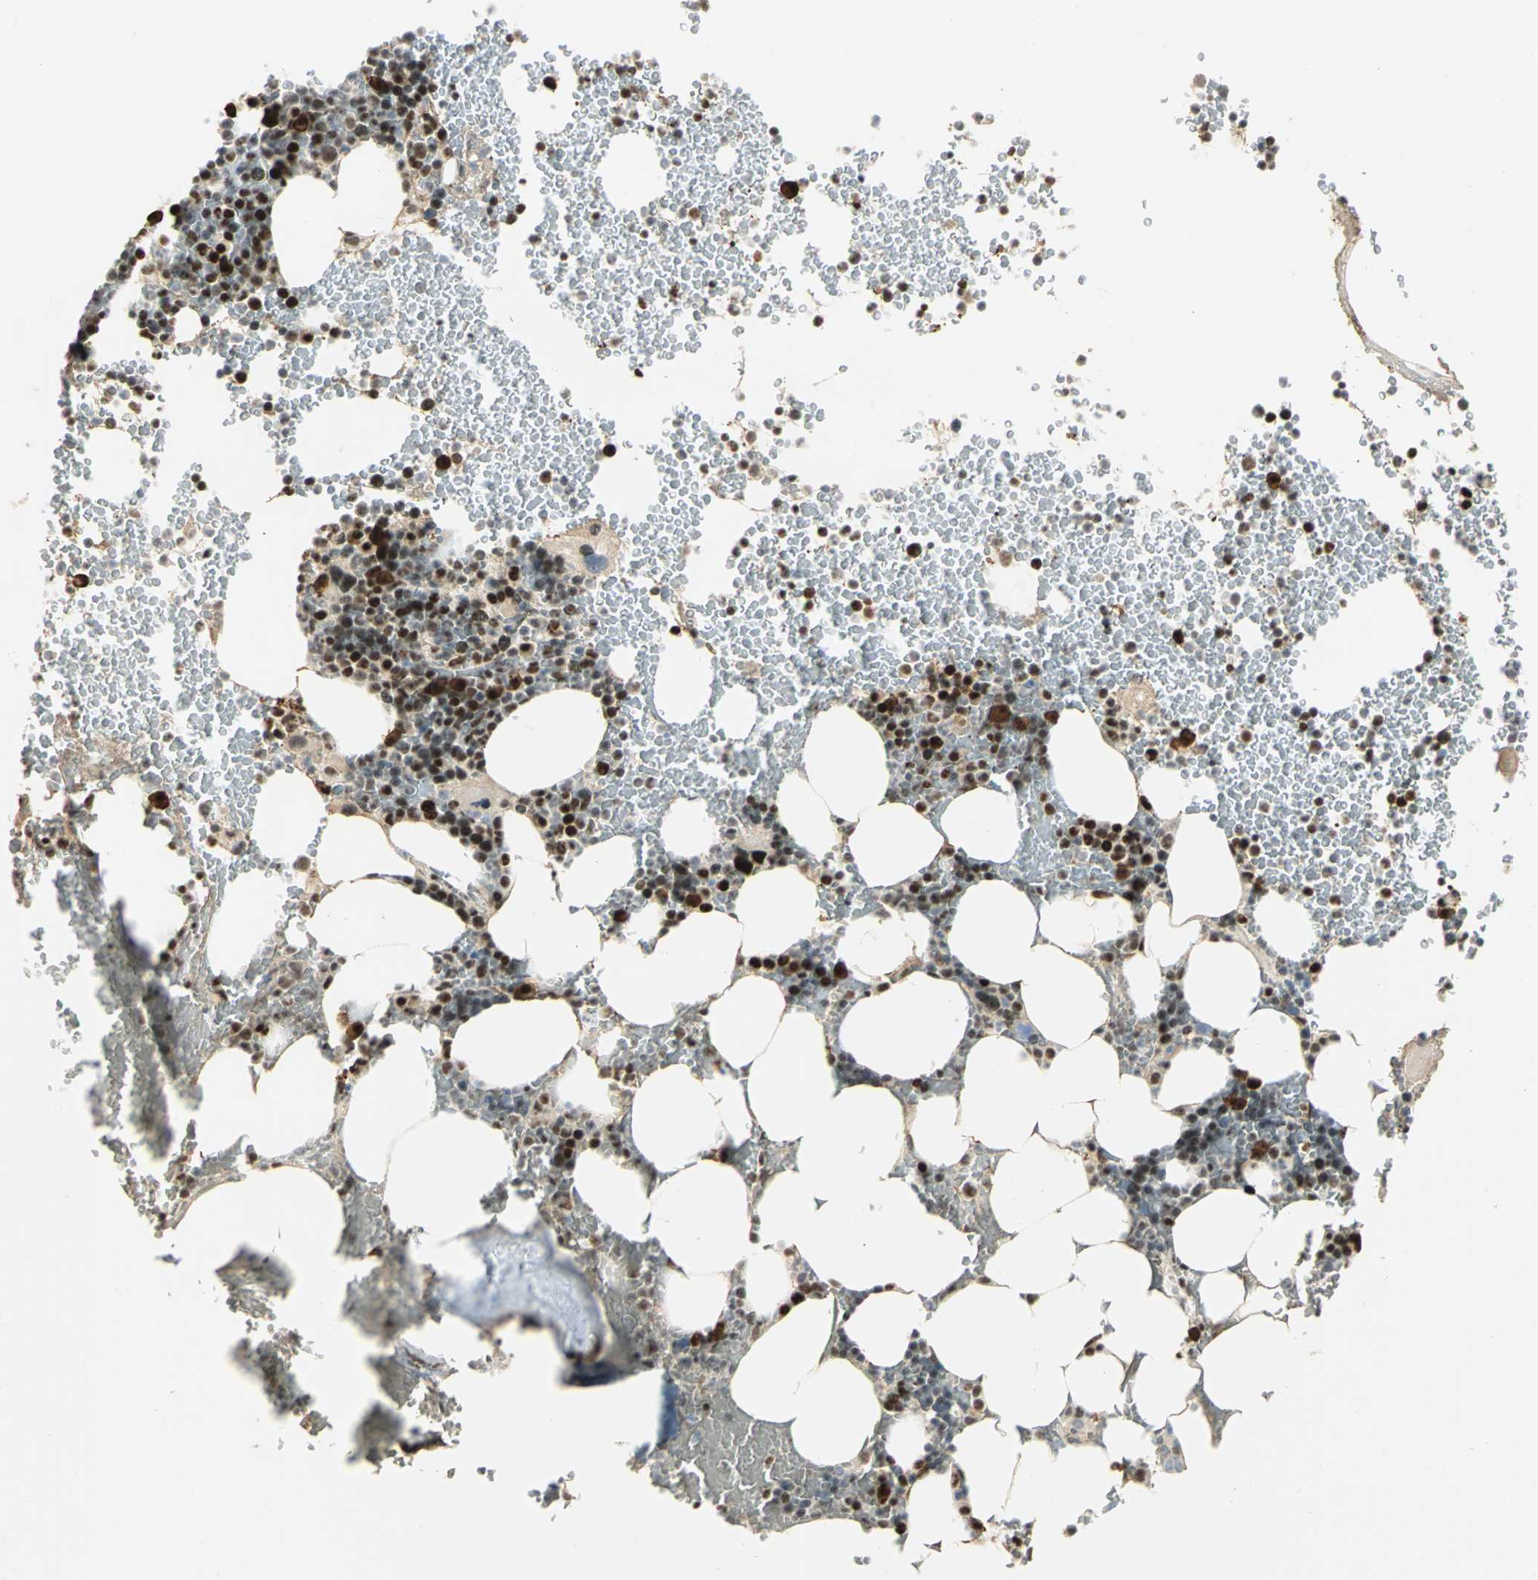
{"staining": {"intensity": "strong", "quantity": ">75%", "location": "nuclear"}, "tissue": "bone marrow", "cell_type": "Hematopoietic cells", "image_type": "normal", "snomed": [{"axis": "morphology", "description": "Normal tissue, NOS"}, {"axis": "topography", "description": "Bone marrow"}], "caption": "High-magnification brightfield microscopy of normal bone marrow stained with DAB (3,3'-diaminobenzidine) (brown) and counterstained with hematoxylin (blue). hematopoietic cells exhibit strong nuclear staining is identified in about>75% of cells.", "gene": "CCNT1", "patient": {"sex": "female", "age": 66}}